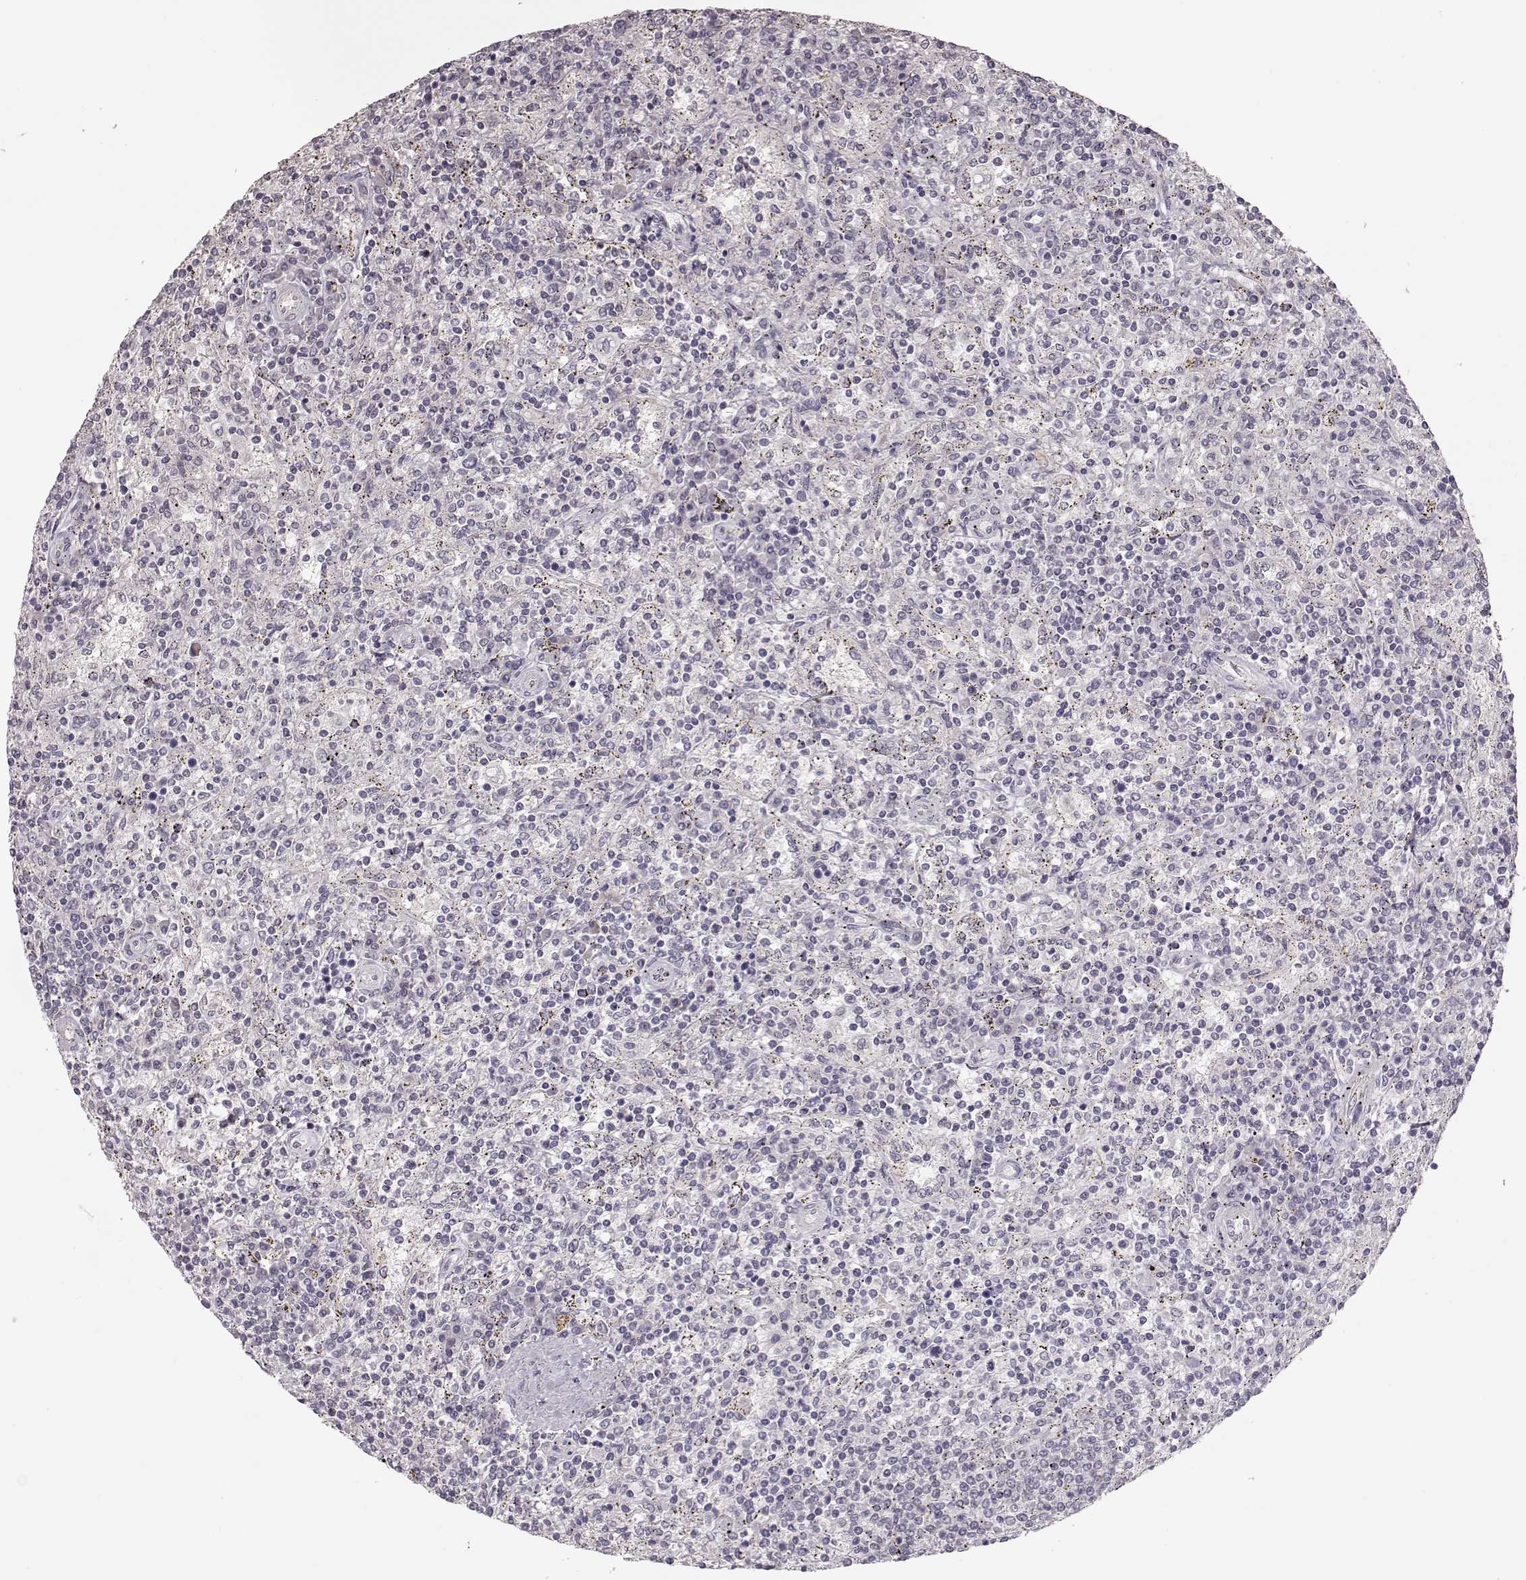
{"staining": {"intensity": "negative", "quantity": "none", "location": "none"}, "tissue": "lymphoma", "cell_type": "Tumor cells", "image_type": "cancer", "snomed": [{"axis": "morphology", "description": "Malignant lymphoma, non-Hodgkin's type, Low grade"}, {"axis": "topography", "description": "Spleen"}], "caption": "Micrograph shows no protein expression in tumor cells of low-grade malignant lymphoma, non-Hodgkin's type tissue.", "gene": "PNMT", "patient": {"sex": "male", "age": 62}}